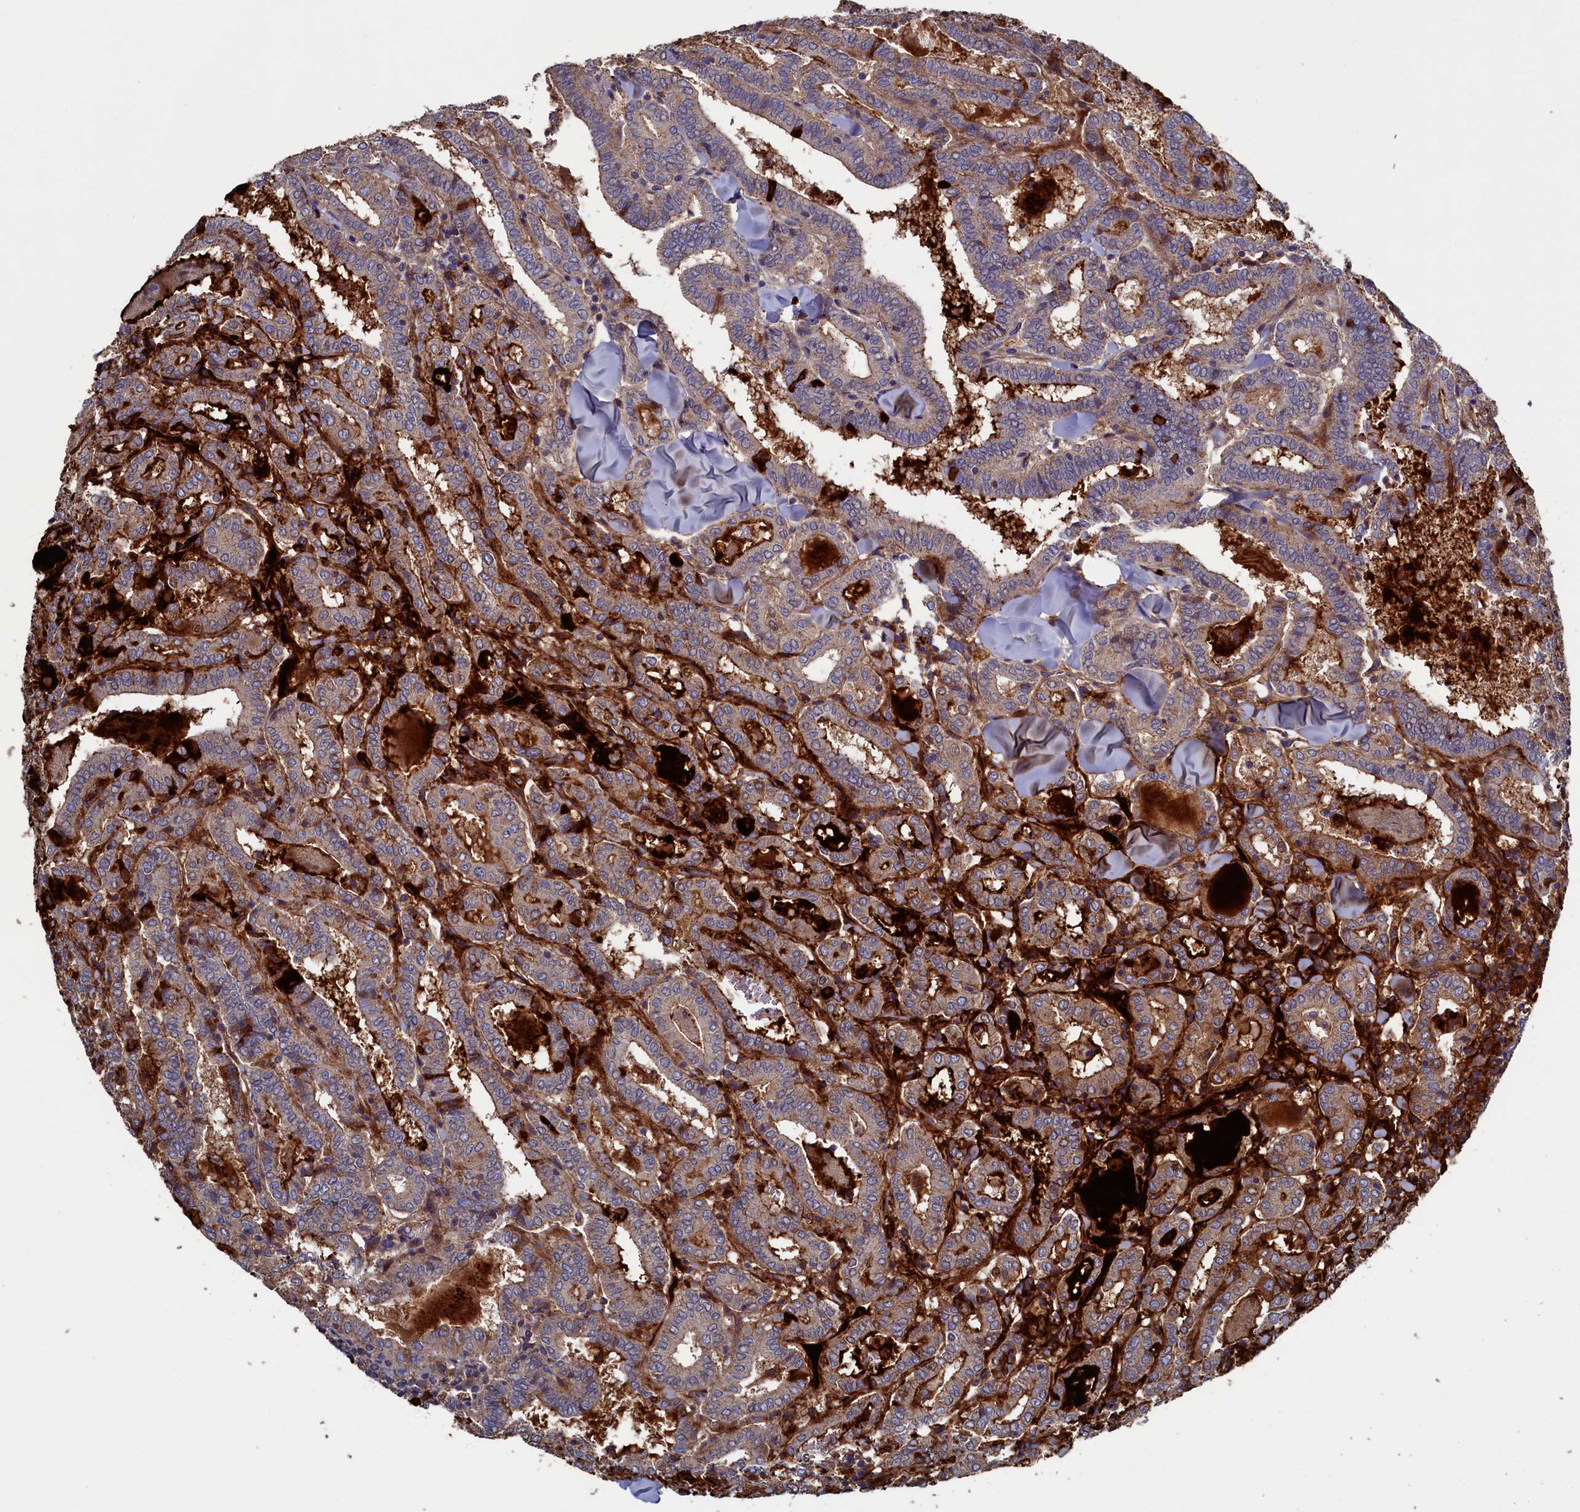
{"staining": {"intensity": "moderate", "quantity": ">75%", "location": "cytoplasmic/membranous"}, "tissue": "thyroid cancer", "cell_type": "Tumor cells", "image_type": "cancer", "snomed": [{"axis": "morphology", "description": "Papillary adenocarcinoma, NOS"}, {"axis": "topography", "description": "Thyroid gland"}], "caption": "IHC (DAB (3,3'-diaminobenzidine)) staining of thyroid cancer (papillary adenocarcinoma) displays moderate cytoplasmic/membranous protein staining in approximately >75% of tumor cells. (Brightfield microscopy of DAB IHC at high magnification).", "gene": "TK2", "patient": {"sex": "female", "age": 72}}